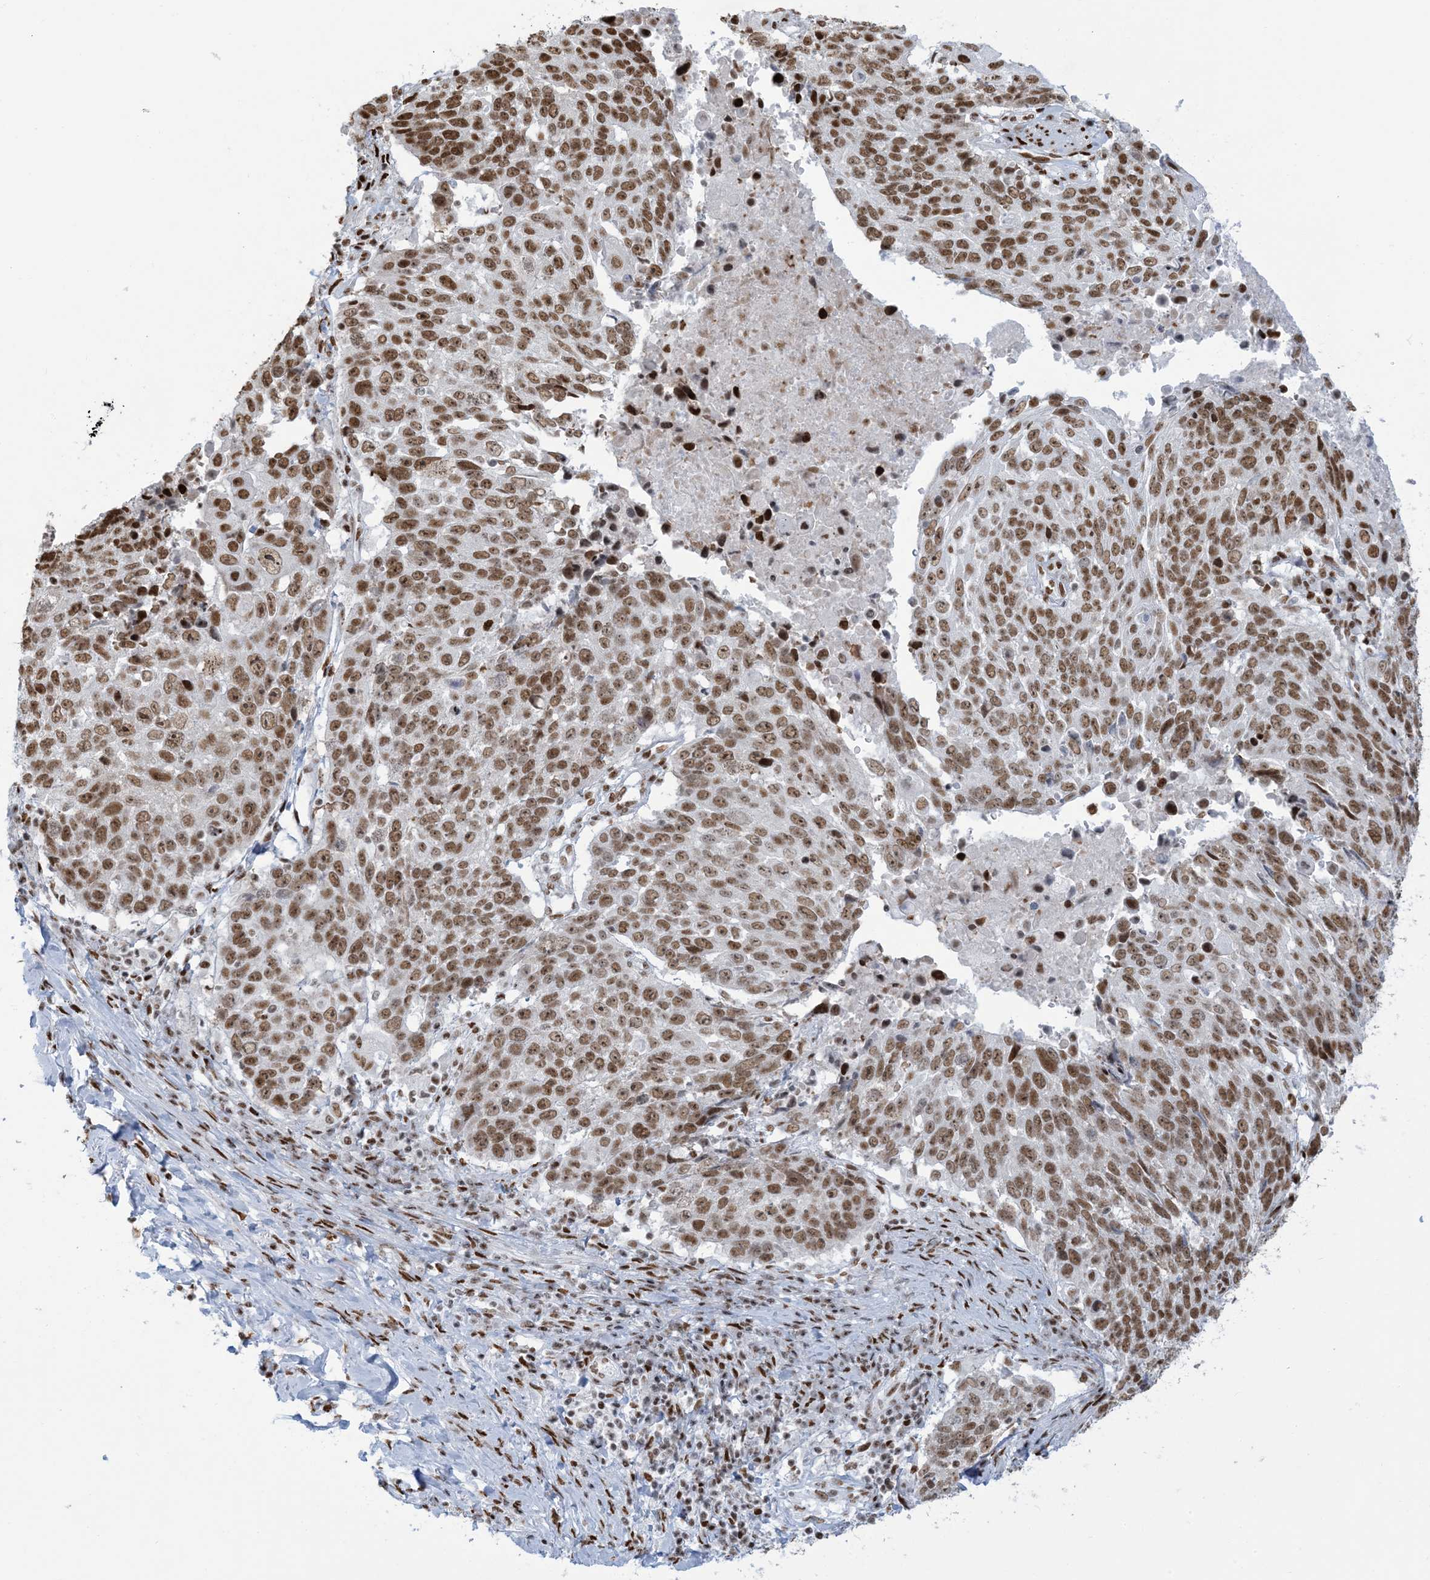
{"staining": {"intensity": "moderate", "quantity": ">75%", "location": "nuclear"}, "tissue": "lung cancer", "cell_type": "Tumor cells", "image_type": "cancer", "snomed": [{"axis": "morphology", "description": "Squamous cell carcinoma, NOS"}, {"axis": "topography", "description": "Lung"}], "caption": "Immunohistochemistry (IHC) micrograph of human squamous cell carcinoma (lung) stained for a protein (brown), which shows medium levels of moderate nuclear staining in about >75% of tumor cells.", "gene": "STAG1", "patient": {"sex": "male", "age": 66}}